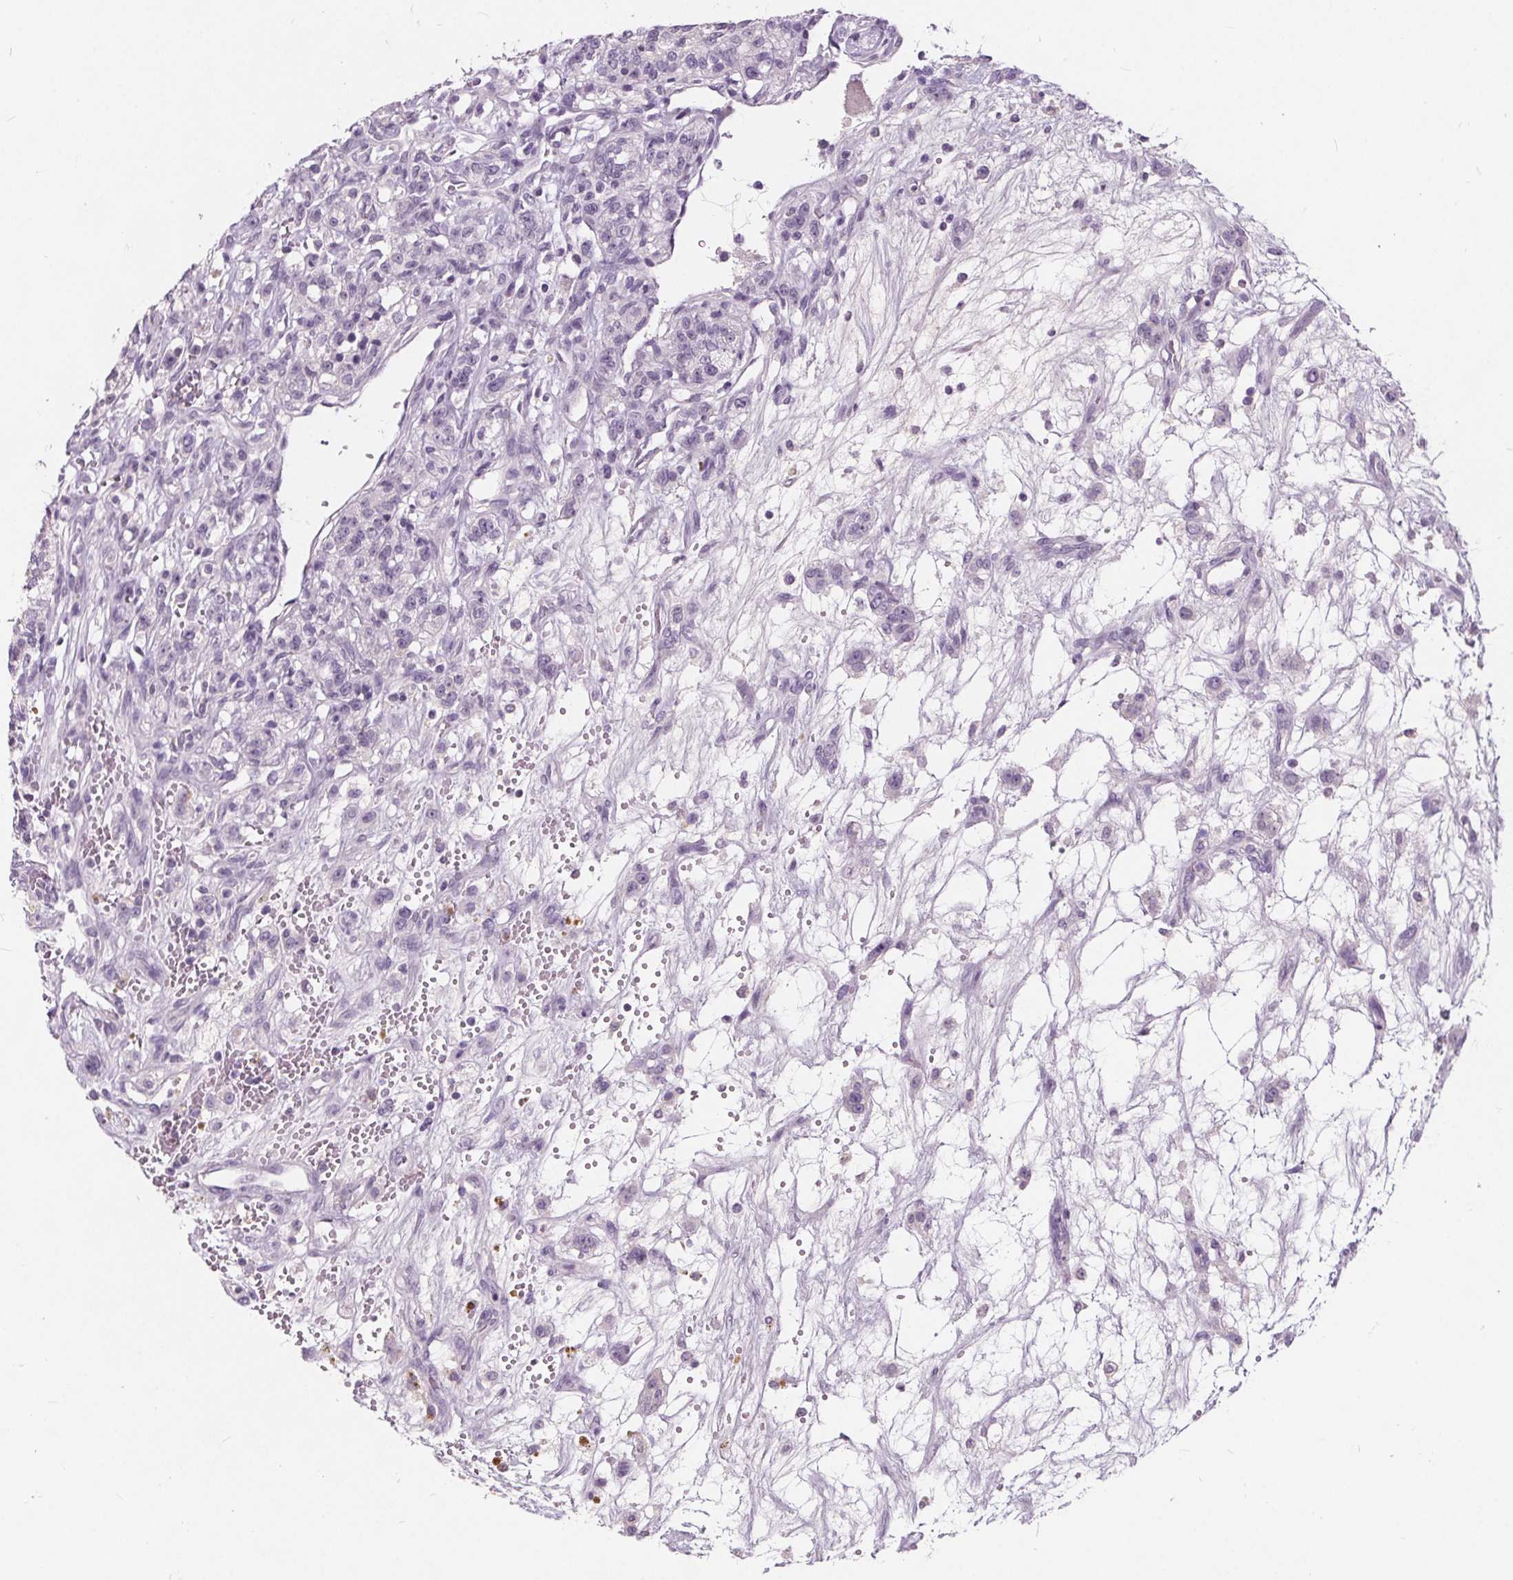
{"staining": {"intensity": "negative", "quantity": "none", "location": "none"}, "tissue": "renal cancer", "cell_type": "Tumor cells", "image_type": "cancer", "snomed": [{"axis": "morphology", "description": "Adenocarcinoma, NOS"}, {"axis": "topography", "description": "Kidney"}], "caption": "High power microscopy histopathology image of an immunohistochemistry (IHC) histopathology image of renal adenocarcinoma, revealing no significant positivity in tumor cells. The staining was performed using DAB (3,3'-diaminobenzidine) to visualize the protein expression in brown, while the nuclei were stained in blue with hematoxylin (Magnification: 20x).", "gene": "PLA2G2E", "patient": {"sex": "female", "age": 63}}